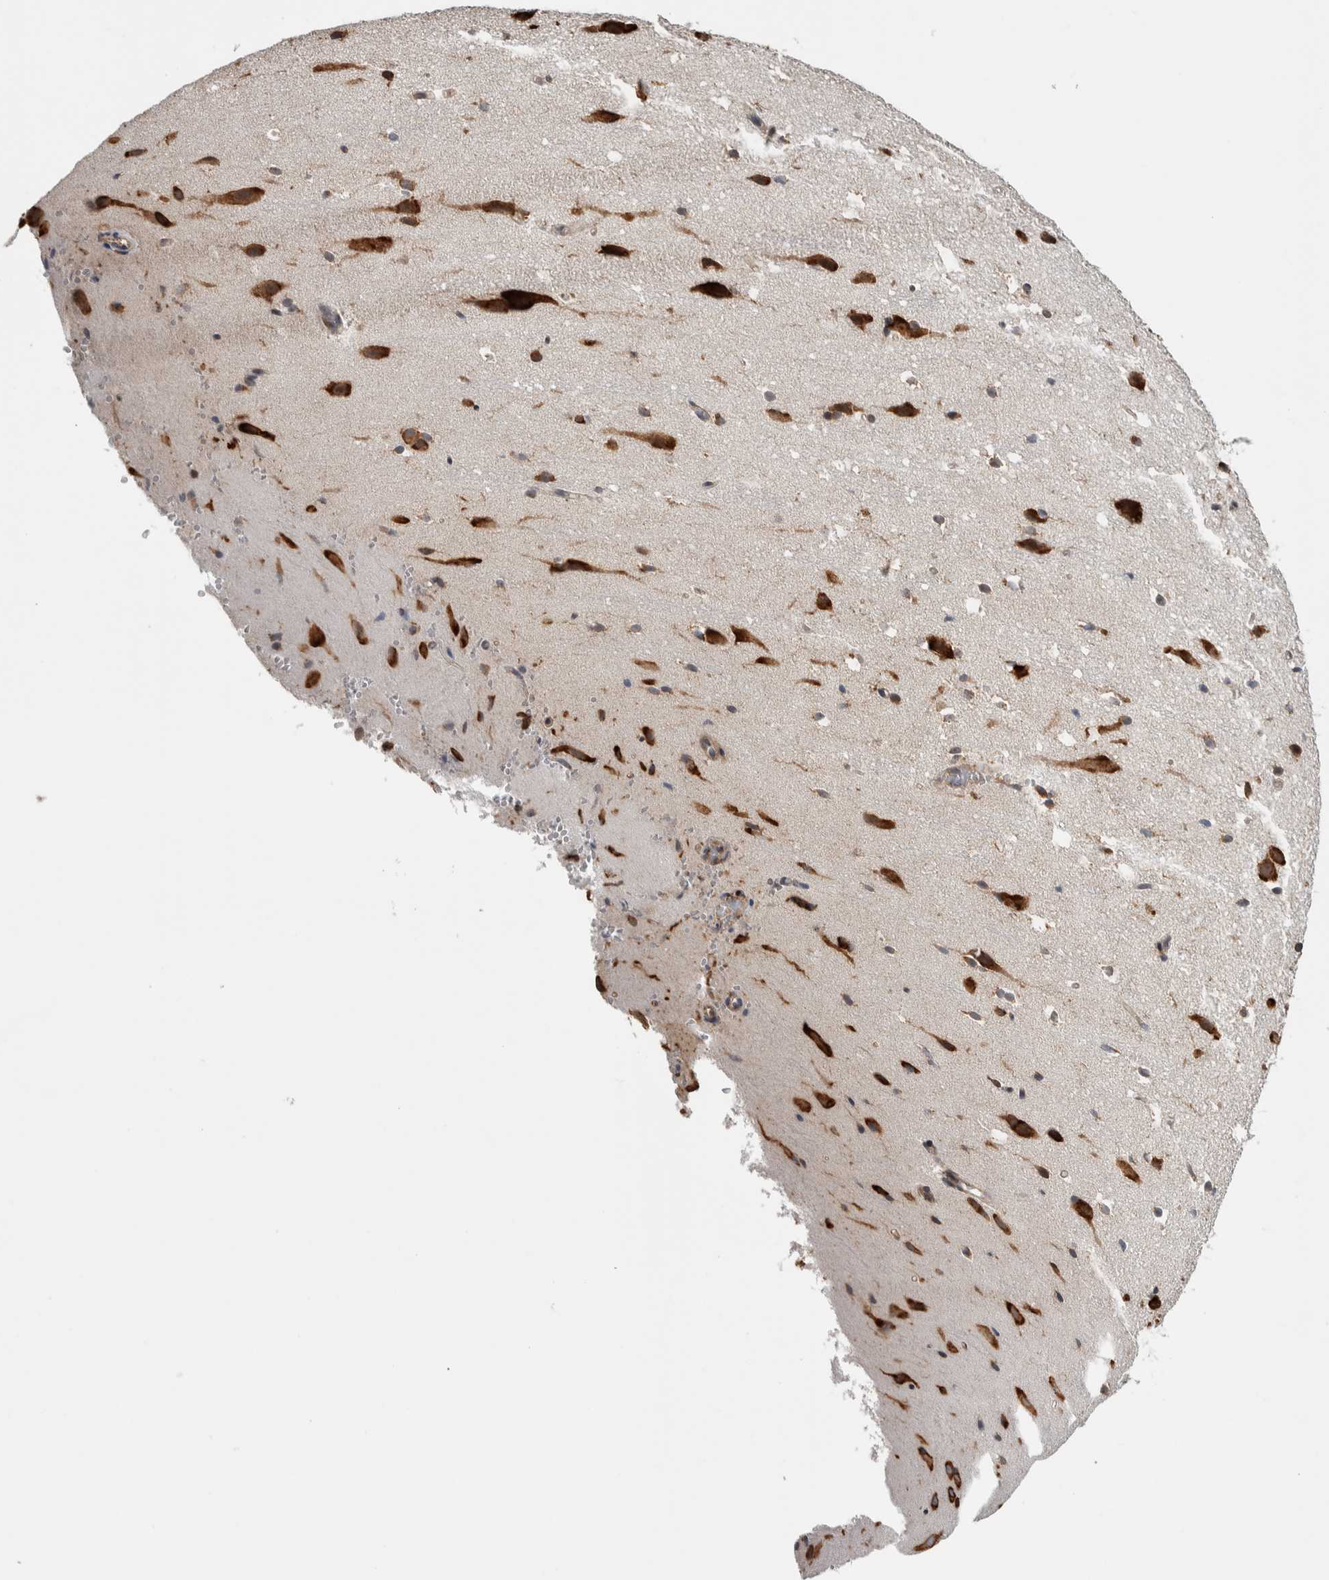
{"staining": {"intensity": "moderate", "quantity": ">75%", "location": "cytoplasmic/membranous"}, "tissue": "cerebral cortex", "cell_type": "Endothelial cells", "image_type": "normal", "snomed": [{"axis": "morphology", "description": "Normal tissue, NOS"}, {"axis": "morphology", "description": "Developmental malformation"}, {"axis": "topography", "description": "Cerebral cortex"}], "caption": "Cerebral cortex stained with immunohistochemistry displays moderate cytoplasmic/membranous staining in about >75% of endothelial cells.", "gene": "EIF3H", "patient": {"sex": "female", "age": 30}}